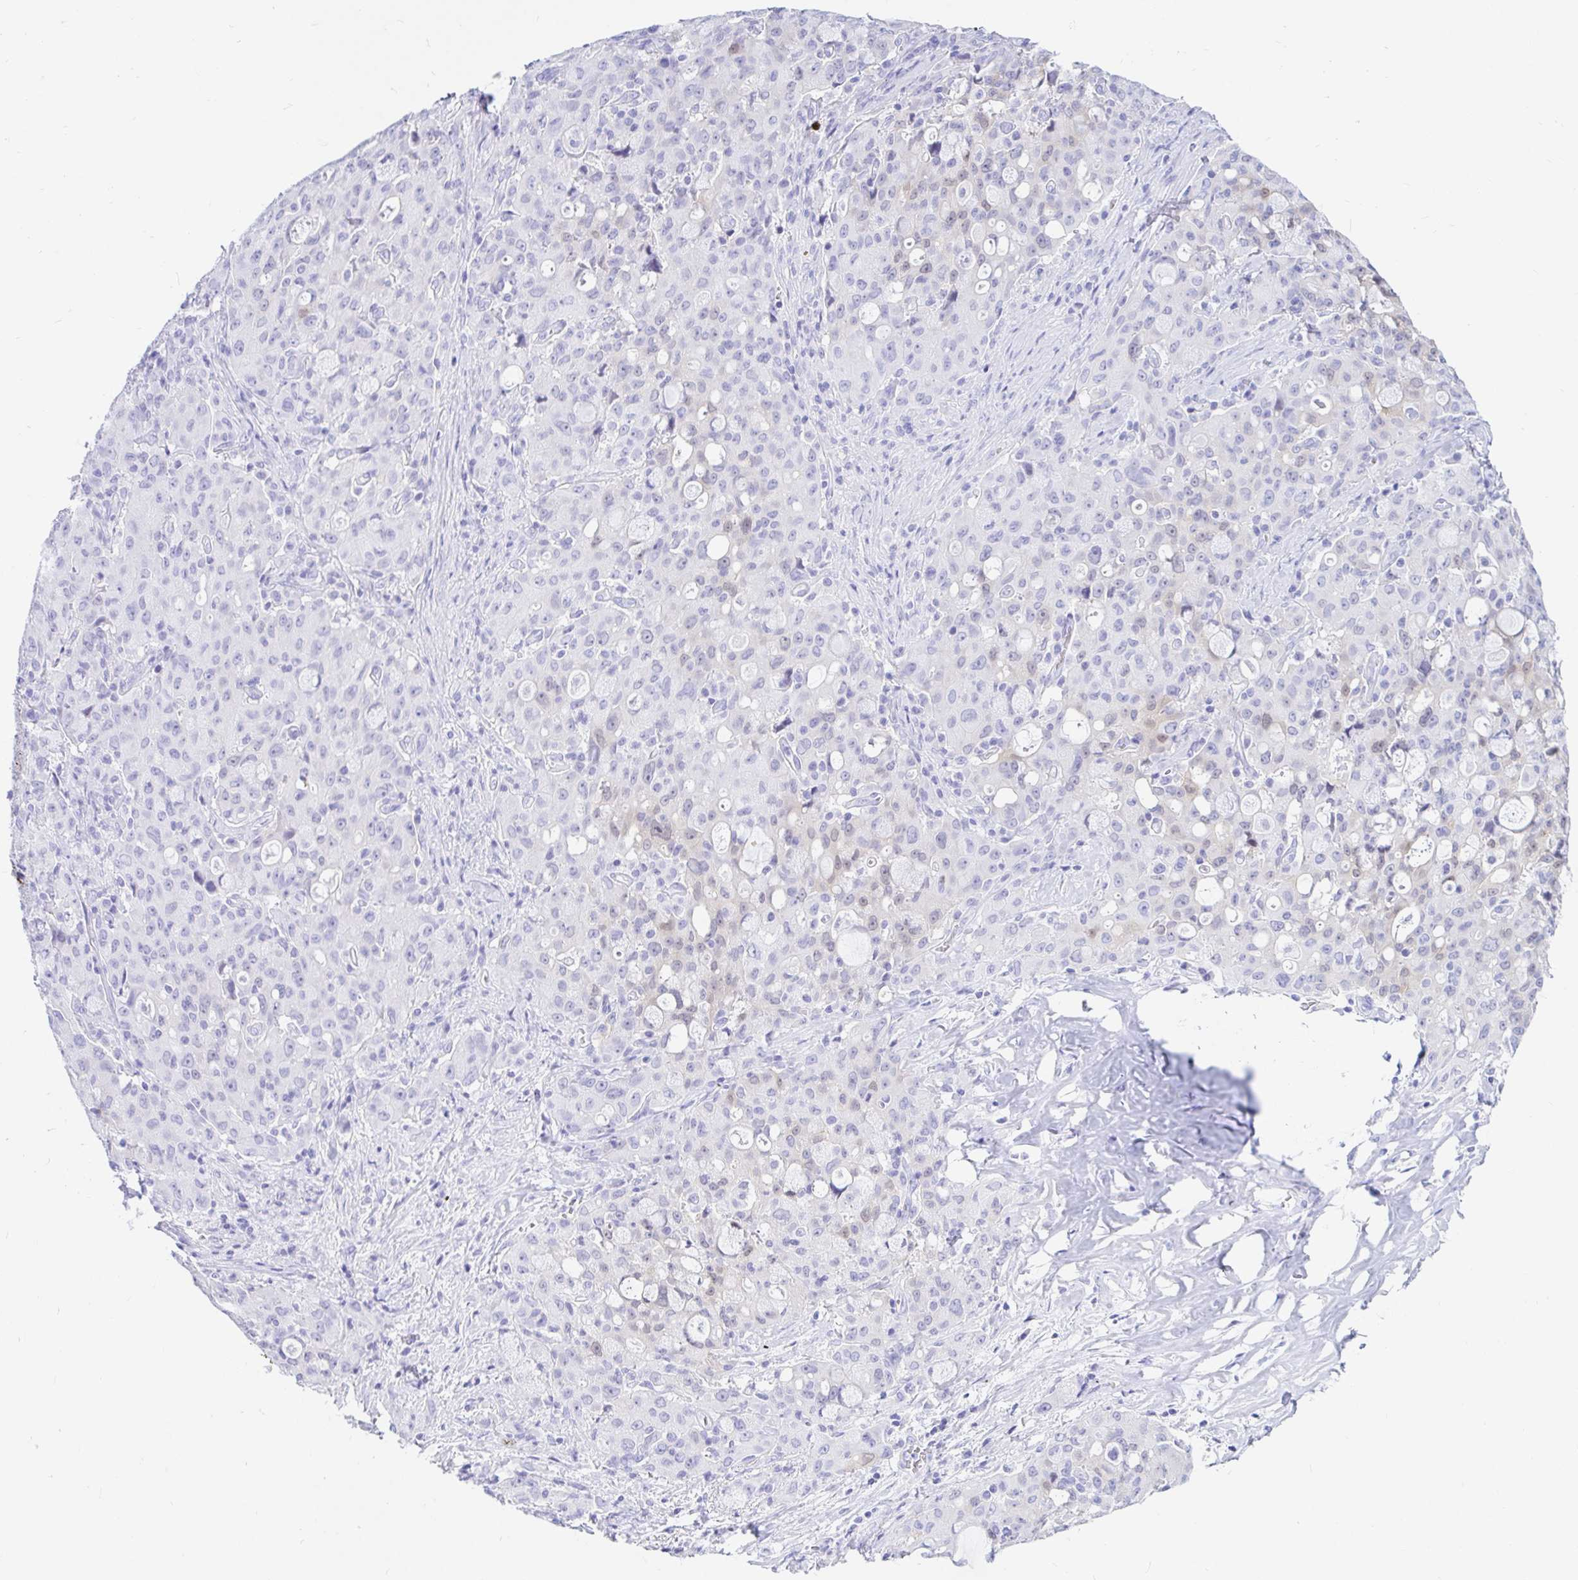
{"staining": {"intensity": "negative", "quantity": "none", "location": "none"}, "tissue": "lung cancer", "cell_type": "Tumor cells", "image_type": "cancer", "snomed": [{"axis": "morphology", "description": "Adenocarcinoma, NOS"}, {"axis": "topography", "description": "Lung"}], "caption": "There is no significant expression in tumor cells of lung adenocarcinoma.", "gene": "PPP1R1B", "patient": {"sex": "female", "age": 44}}